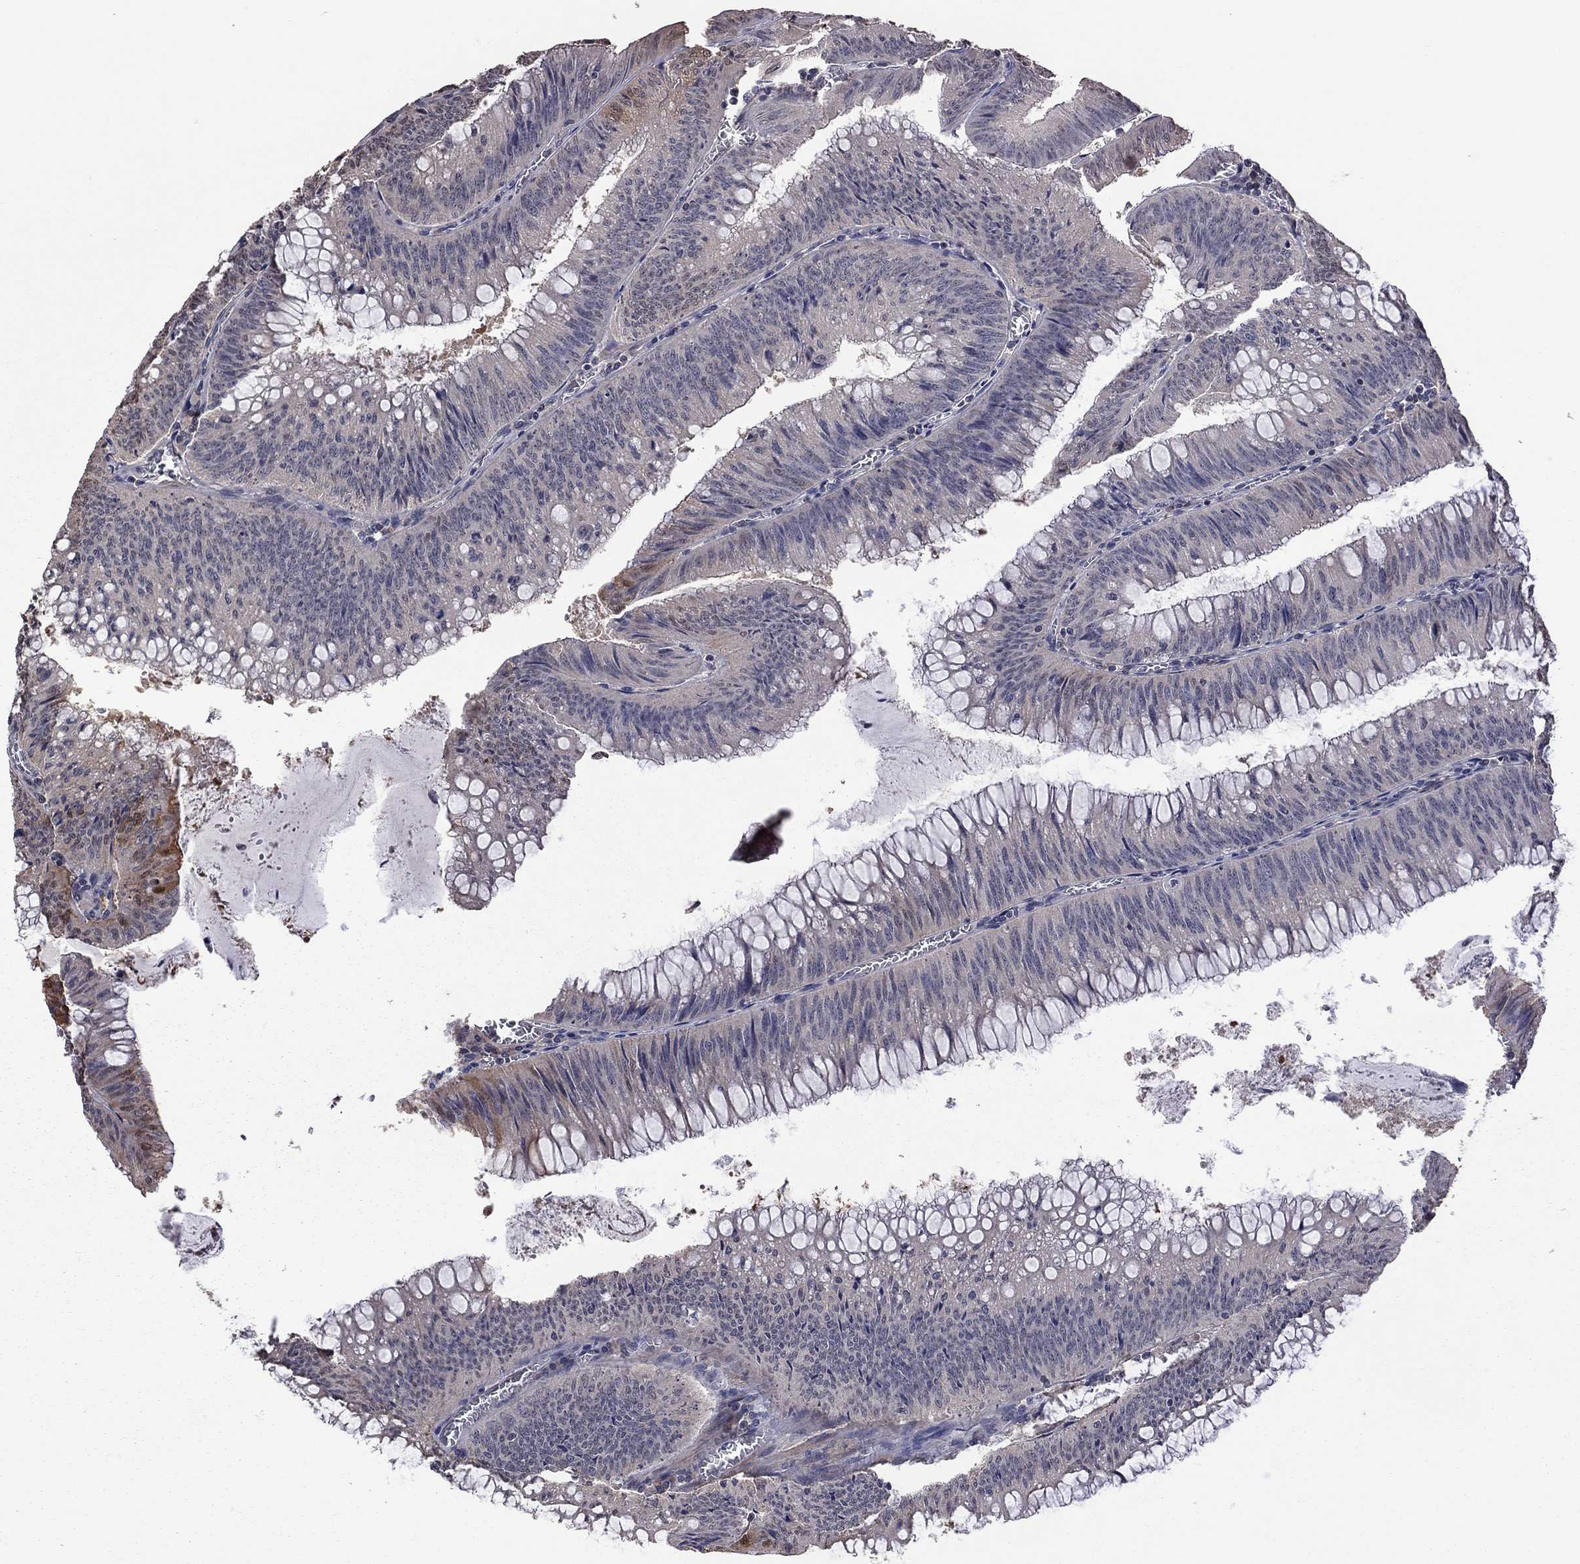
{"staining": {"intensity": "strong", "quantity": "<25%", "location": "cytoplasmic/membranous"}, "tissue": "colorectal cancer", "cell_type": "Tumor cells", "image_type": "cancer", "snomed": [{"axis": "morphology", "description": "Adenocarcinoma, NOS"}, {"axis": "topography", "description": "Rectum"}], "caption": "Strong cytoplasmic/membranous protein positivity is present in about <25% of tumor cells in colorectal cancer. The protein is shown in brown color, while the nuclei are stained blue.", "gene": "TSNARE1", "patient": {"sex": "female", "age": 72}}